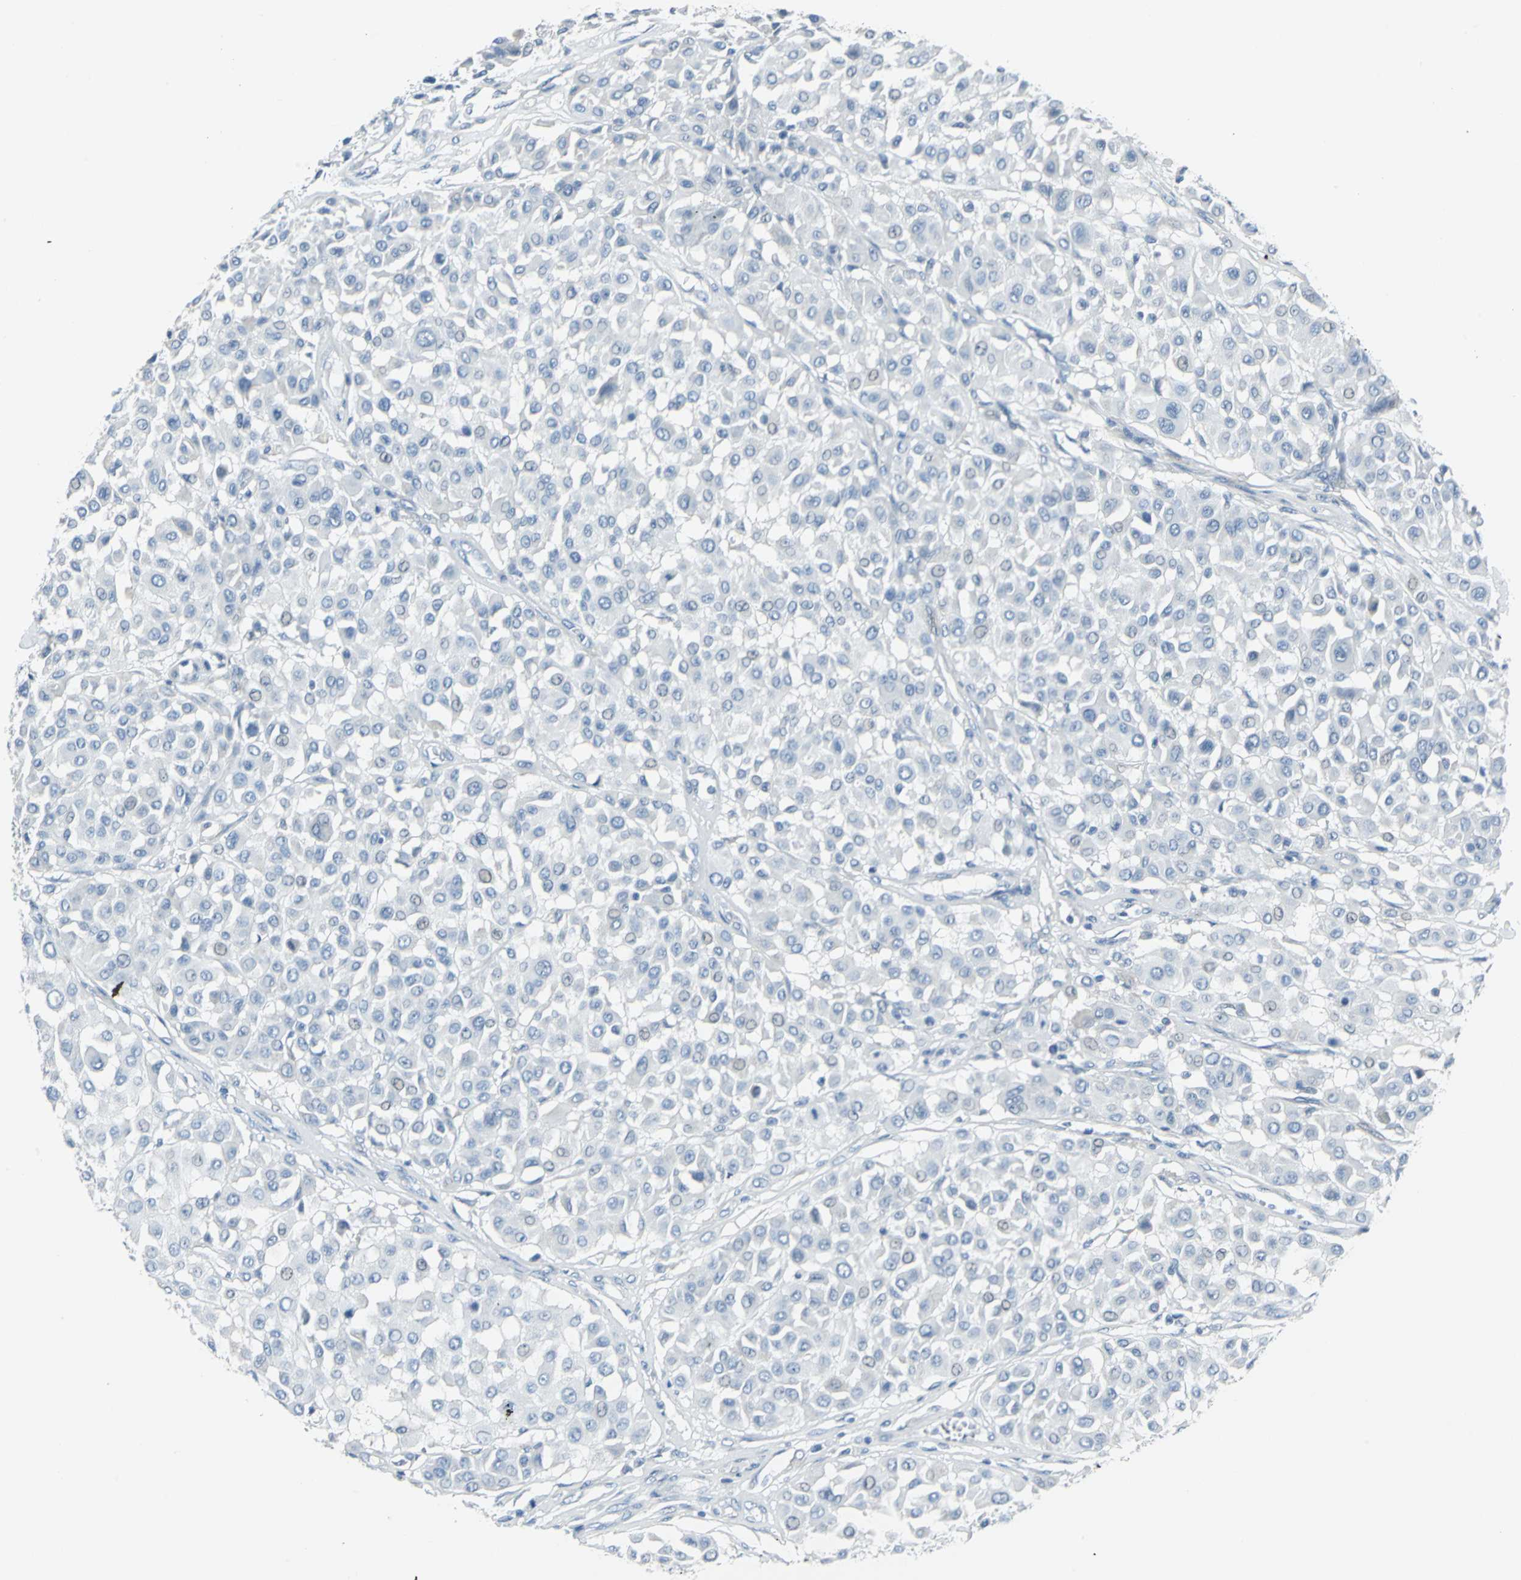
{"staining": {"intensity": "negative", "quantity": "none", "location": "none"}, "tissue": "melanoma", "cell_type": "Tumor cells", "image_type": "cancer", "snomed": [{"axis": "morphology", "description": "Malignant melanoma, Metastatic site"}, {"axis": "topography", "description": "Soft tissue"}], "caption": "Tumor cells are negative for protein expression in human melanoma.", "gene": "DNAI2", "patient": {"sex": "male", "age": 41}}